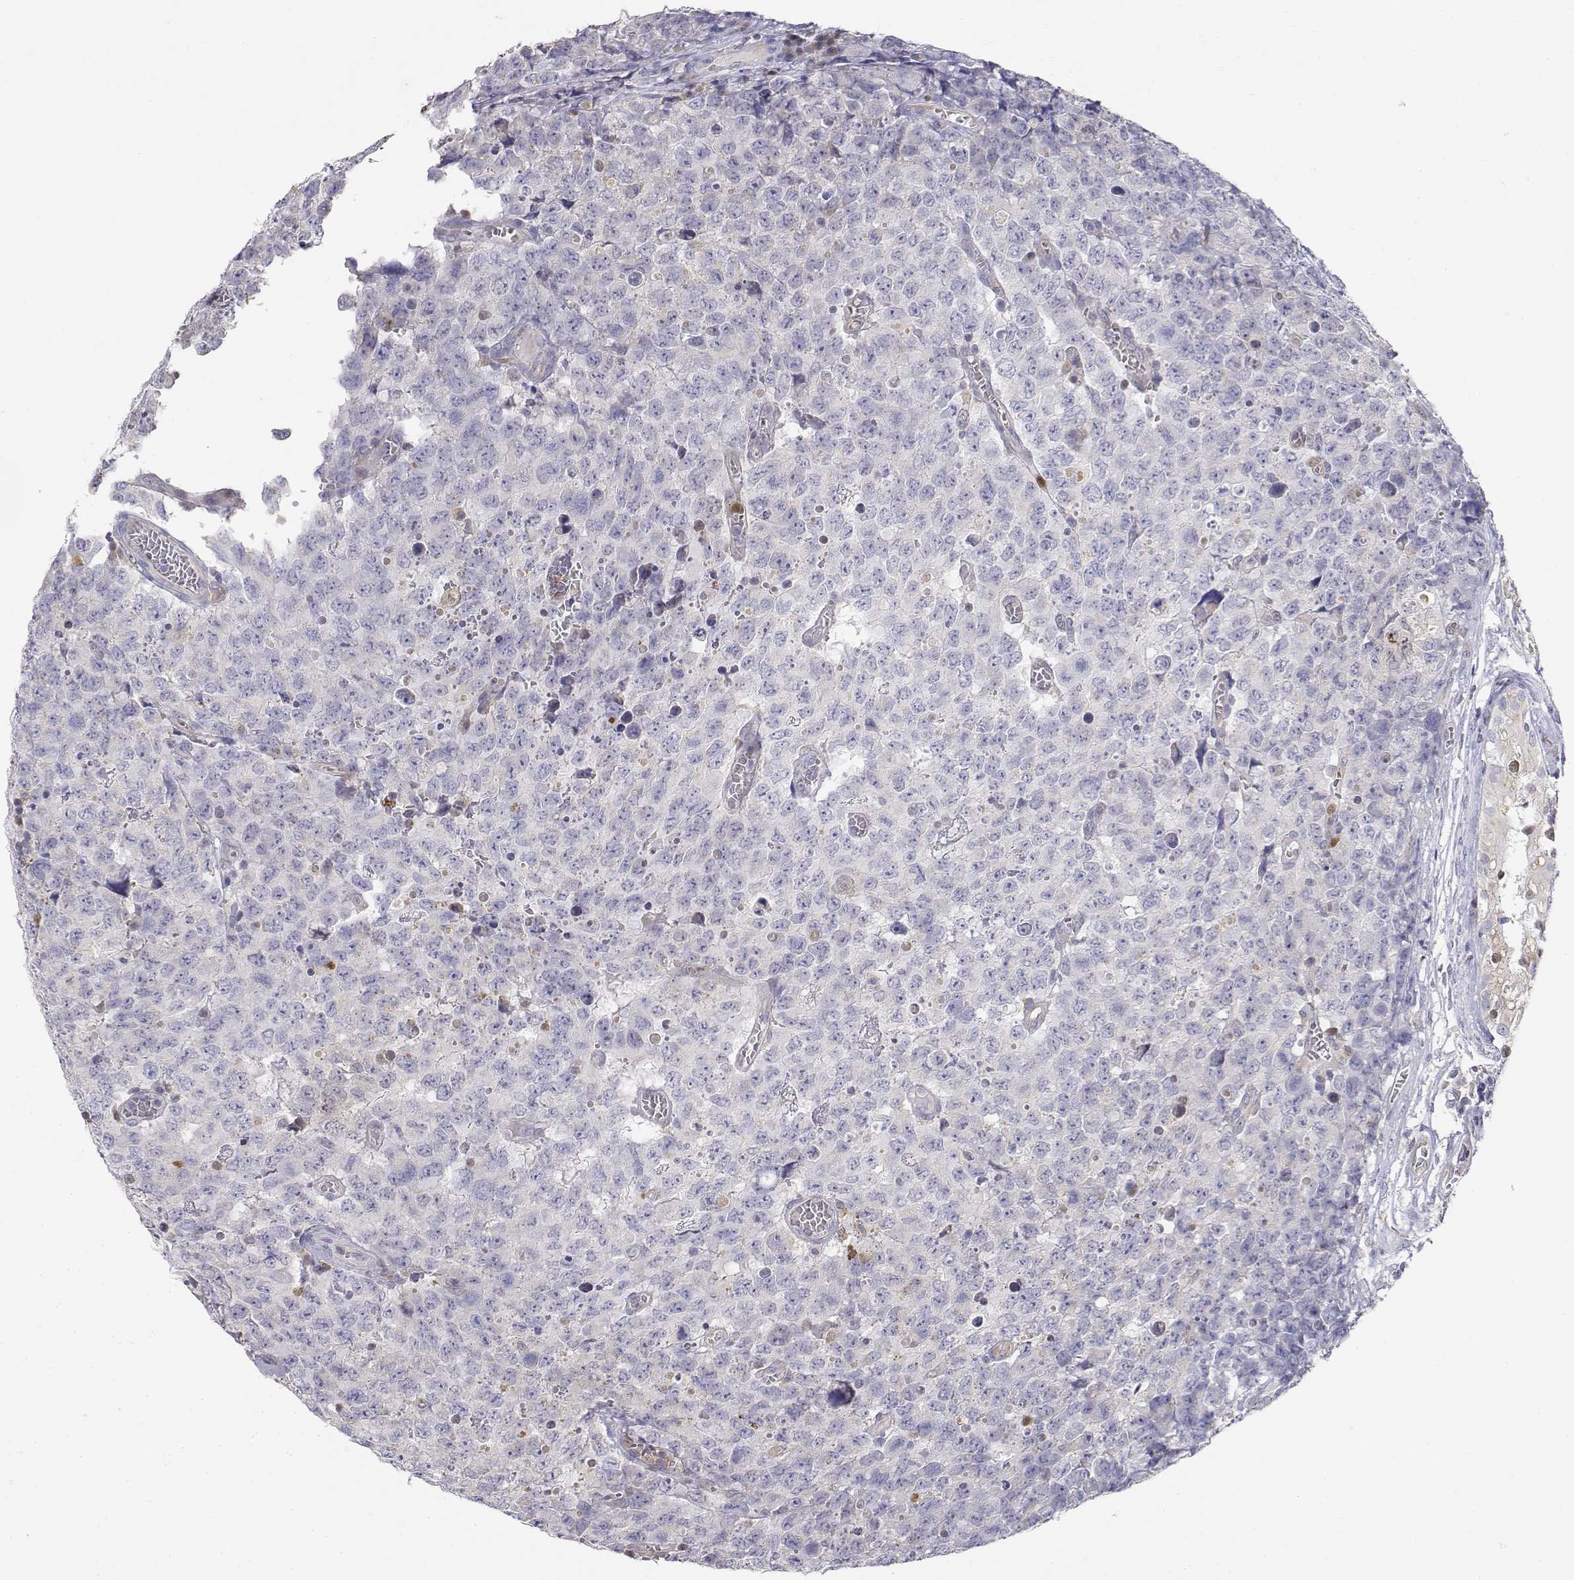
{"staining": {"intensity": "negative", "quantity": "none", "location": "none"}, "tissue": "testis cancer", "cell_type": "Tumor cells", "image_type": "cancer", "snomed": [{"axis": "morphology", "description": "Carcinoma, Embryonal, NOS"}, {"axis": "topography", "description": "Testis"}], "caption": "Tumor cells show no significant protein staining in testis cancer.", "gene": "ADA", "patient": {"sex": "male", "age": 23}}